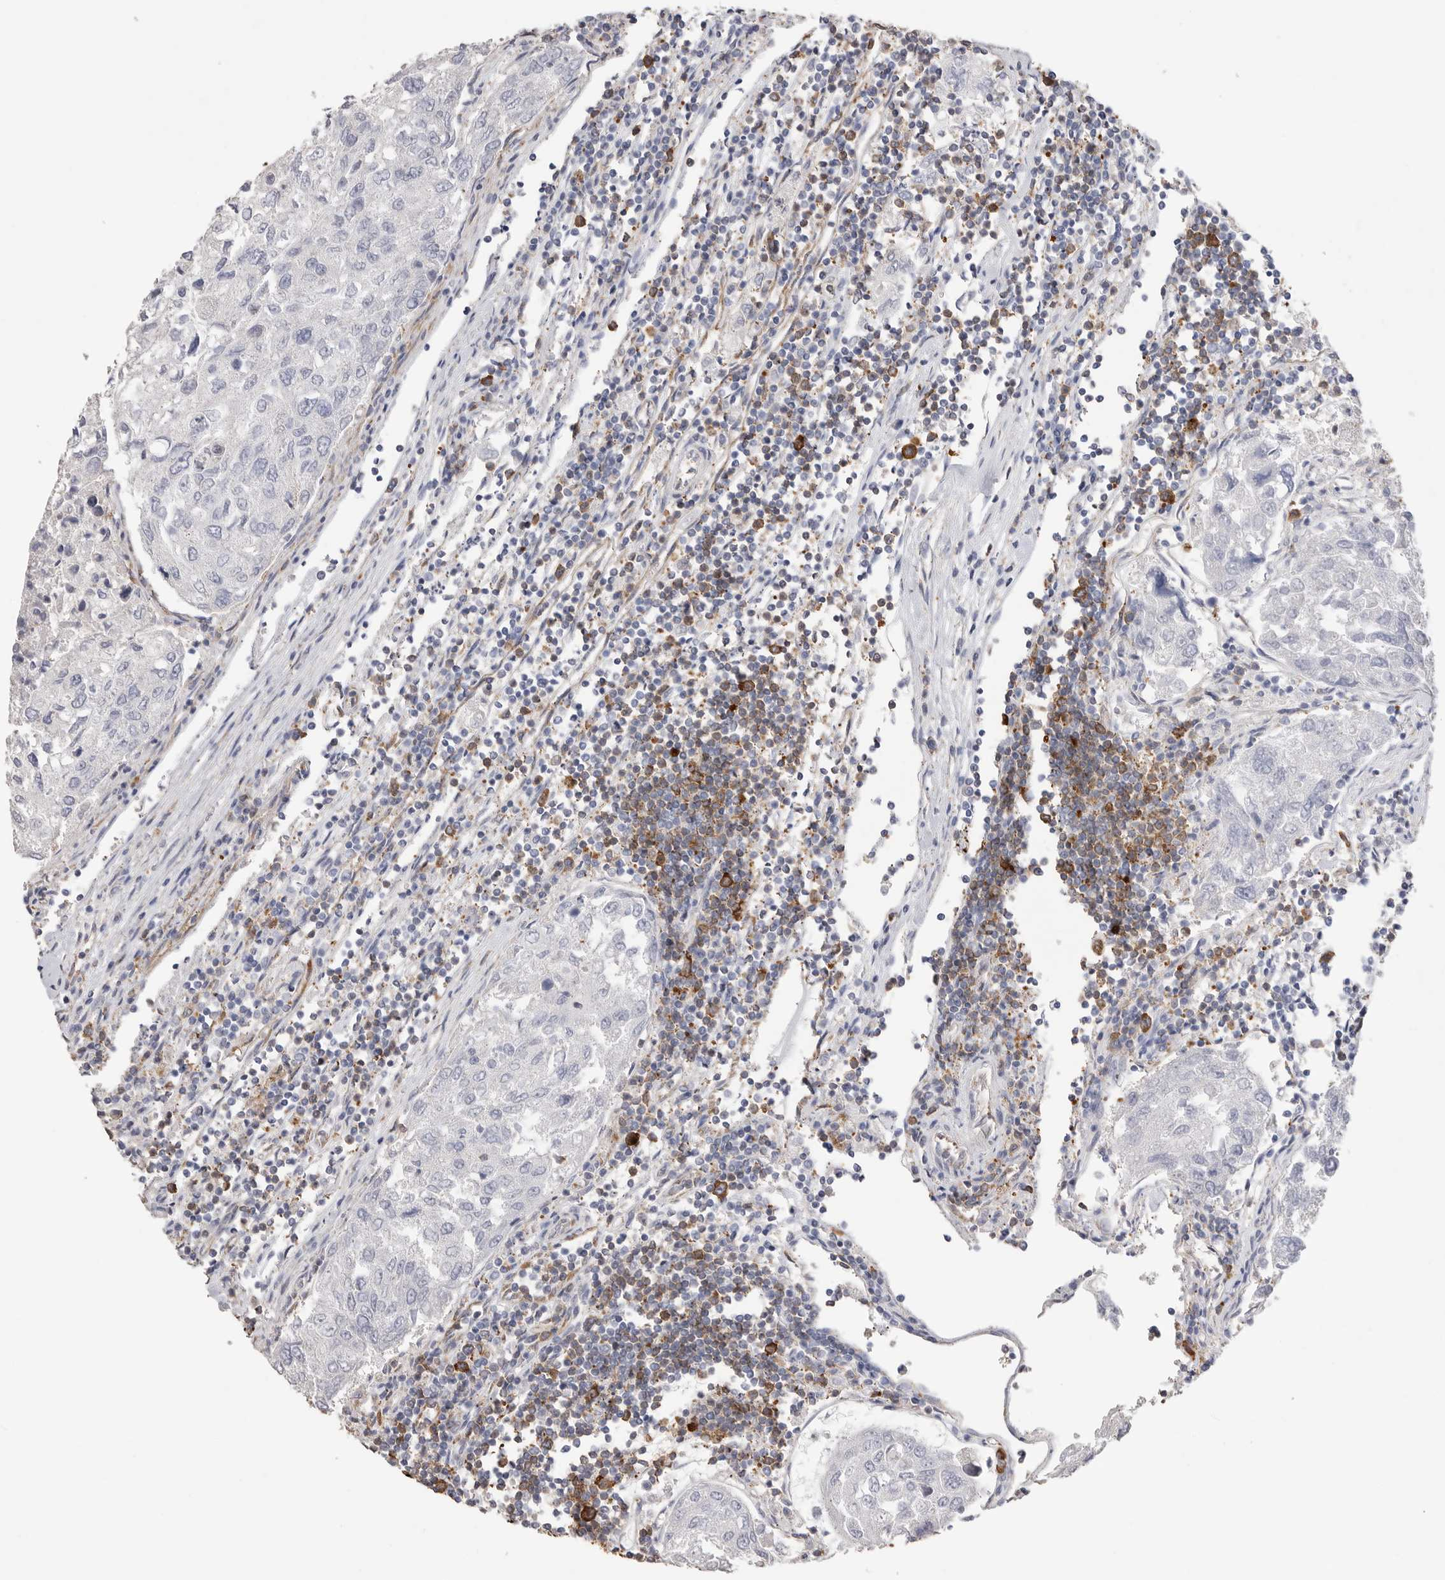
{"staining": {"intensity": "negative", "quantity": "none", "location": "none"}, "tissue": "urothelial cancer", "cell_type": "Tumor cells", "image_type": "cancer", "snomed": [{"axis": "morphology", "description": "Urothelial carcinoma, High grade"}, {"axis": "topography", "description": "Lymph node"}, {"axis": "topography", "description": "Urinary bladder"}], "caption": "DAB immunohistochemical staining of urothelial cancer demonstrates no significant expression in tumor cells.", "gene": "SERBP1", "patient": {"sex": "male", "age": 51}}